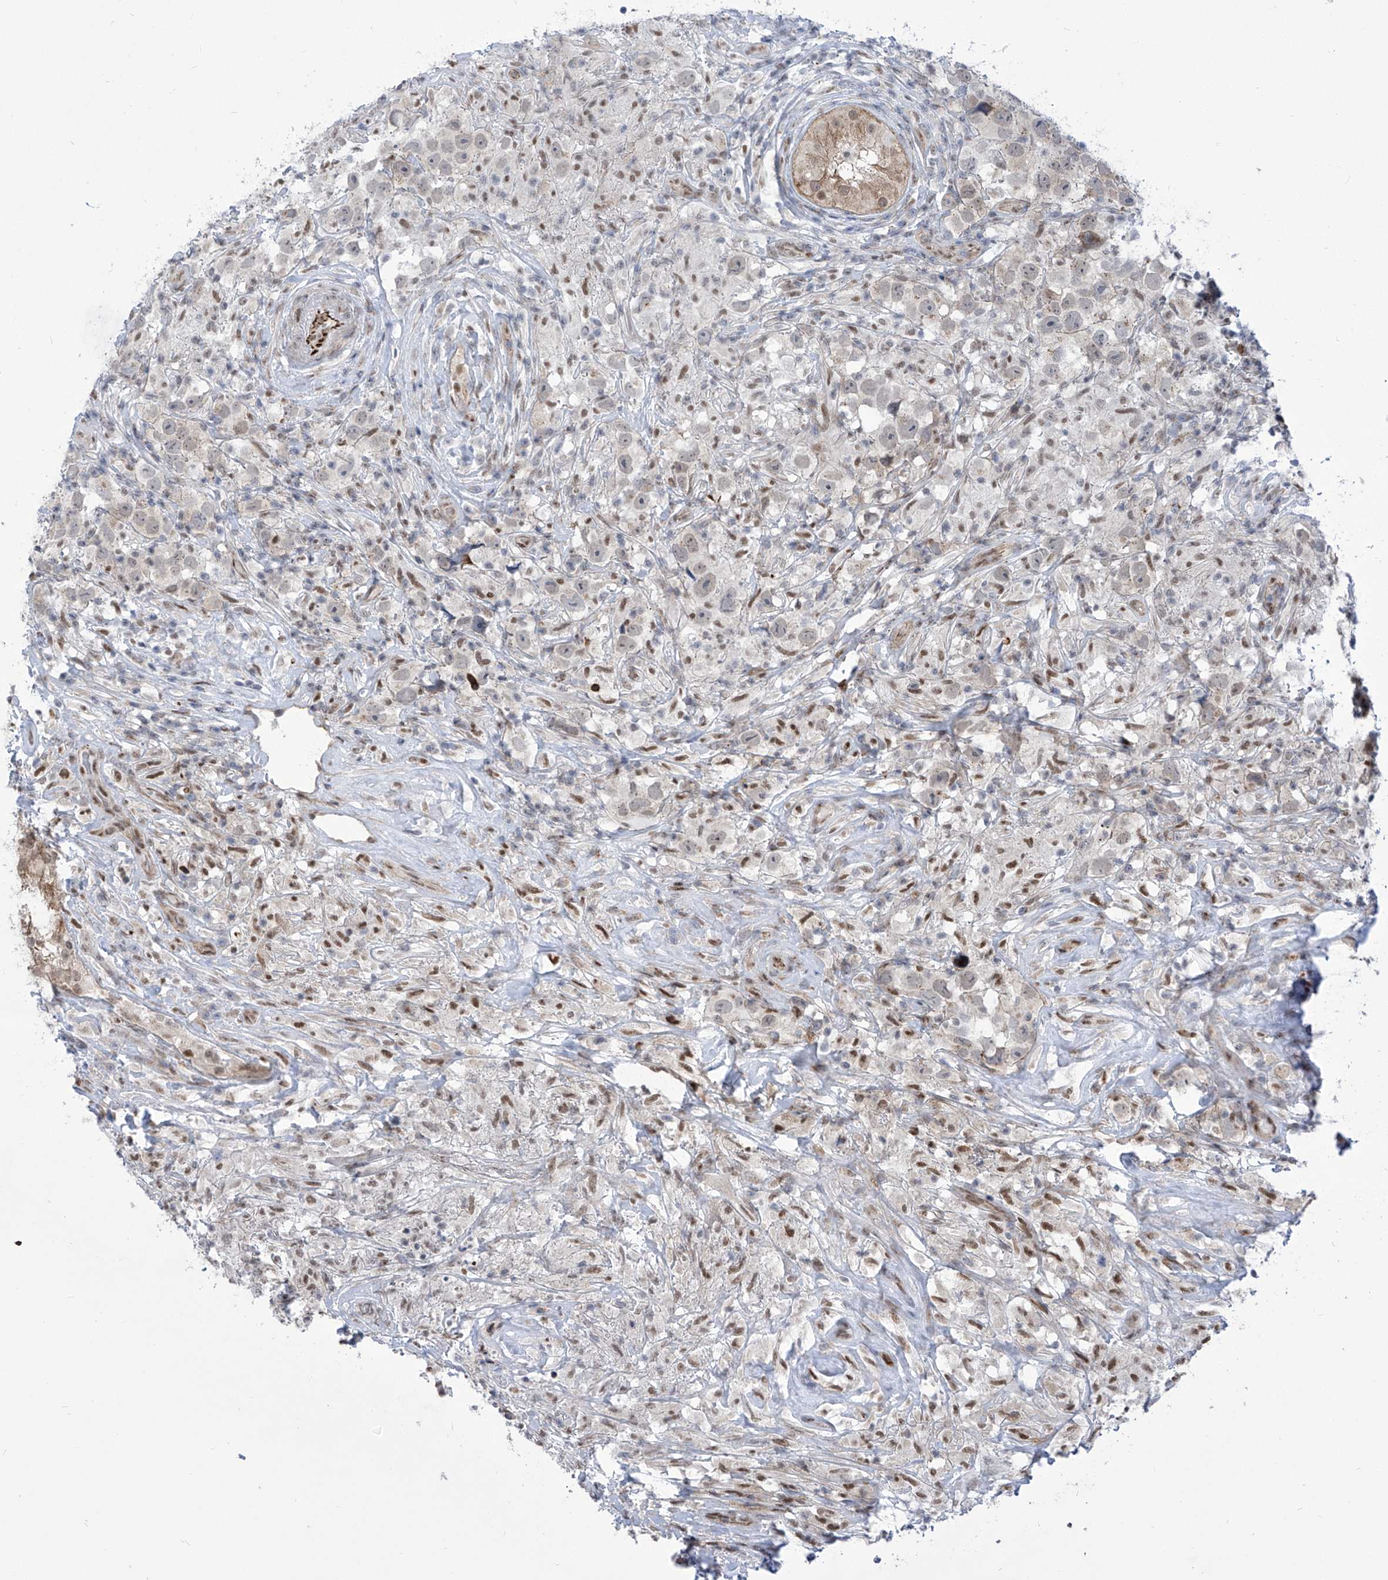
{"staining": {"intensity": "negative", "quantity": "none", "location": "none"}, "tissue": "testis cancer", "cell_type": "Tumor cells", "image_type": "cancer", "snomed": [{"axis": "morphology", "description": "Seminoma, NOS"}, {"axis": "topography", "description": "Testis"}], "caption": "Tumor cells show no significant expression in testis cancer.", "gene": "CEP290", "patient": {"sex": "male", "age": 49}}